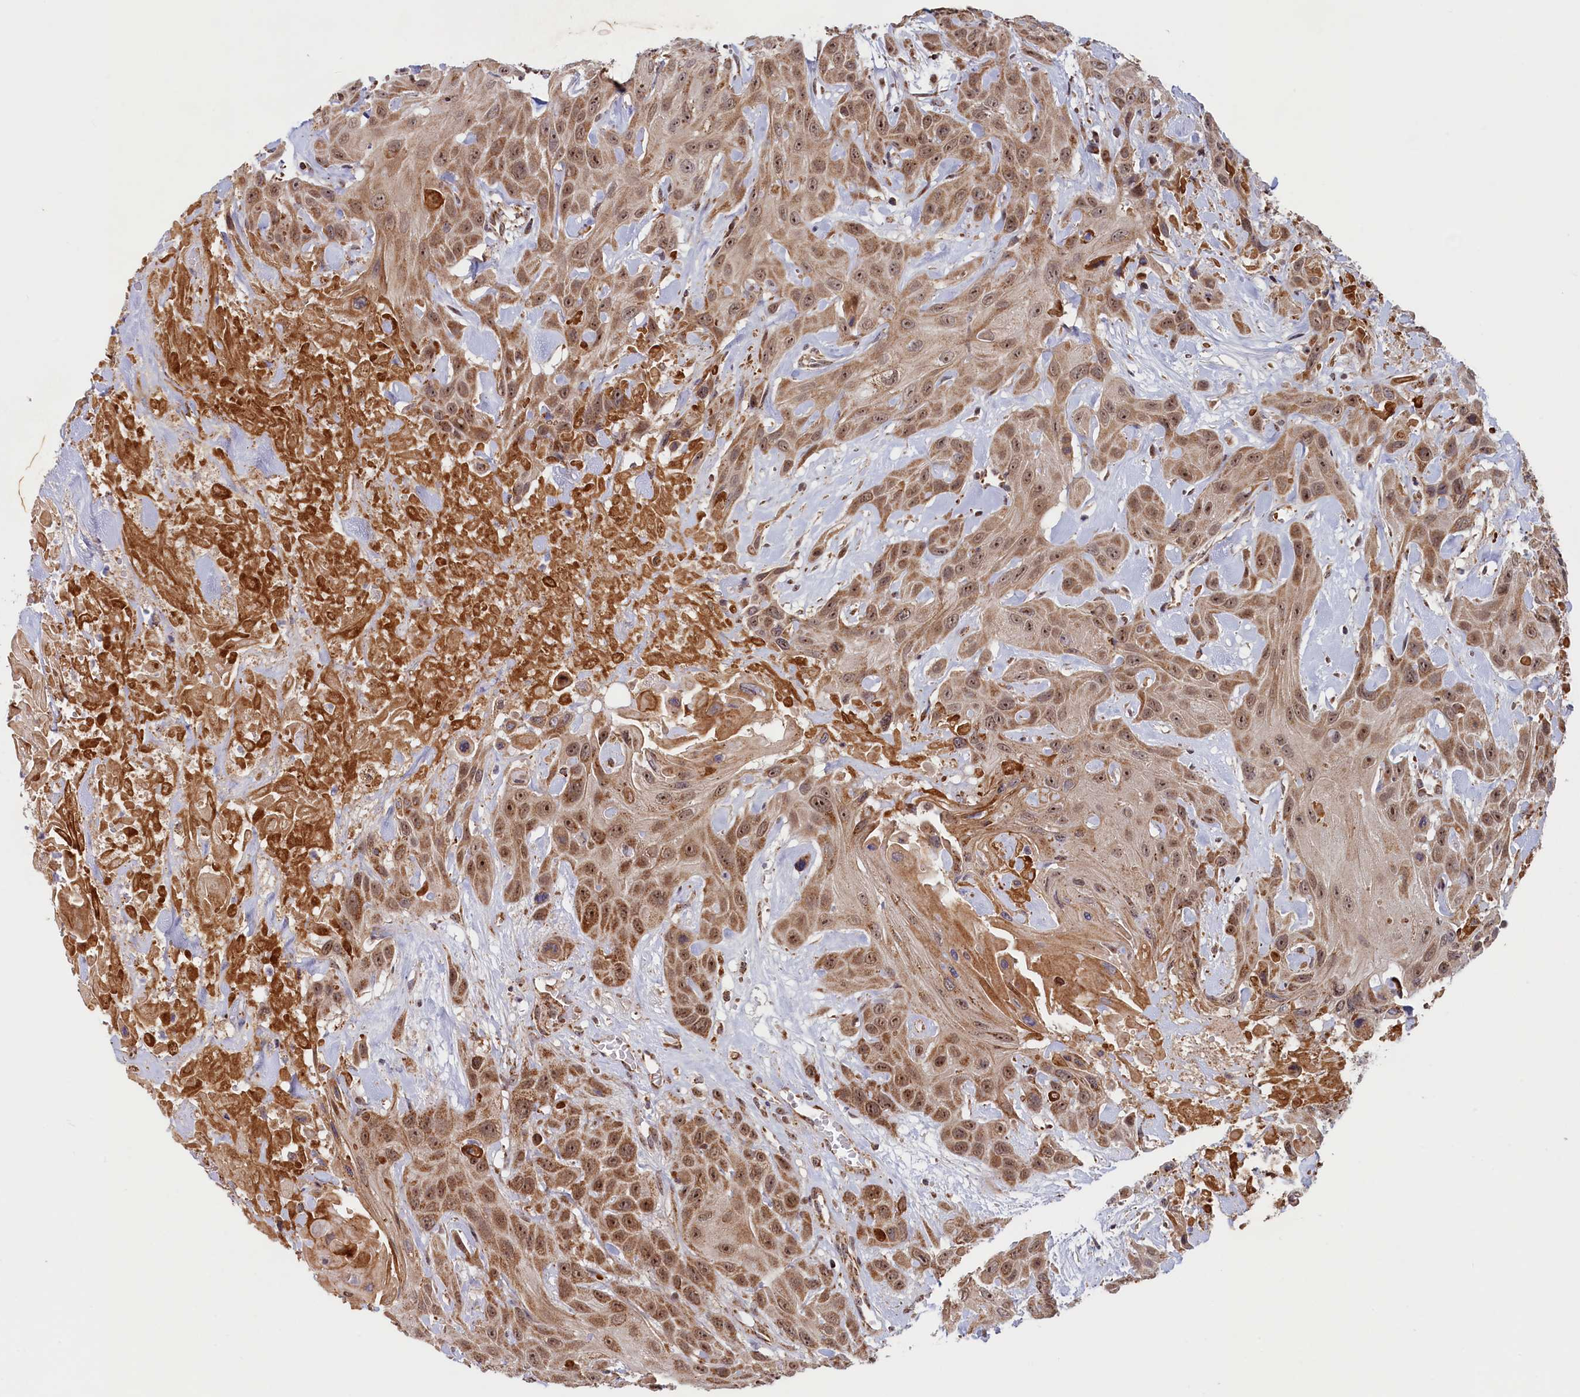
{"staining": {"intensity": "moderate", "quantity": ">75%", "location": "cytoplasmic/membranous,nuclear"}, "tissue": "head and neck cancer", "cell_type": "Tumor cells", "image_type": "cancer", "snomed": [{"axis": "morphology", "description": "Squamous cell carcinoma, NOS"}, {"axis": "topography", "description": "Head-Neck"}], "caption": "IHC of human head and neck squamous cell carcinoma displays medium levels of moderate cytoplasmic/membranous and nuclear staining in about >75% of tumor cells.", "gene": "DUS3L", "patient": {"sex": "male", "age": 81}}